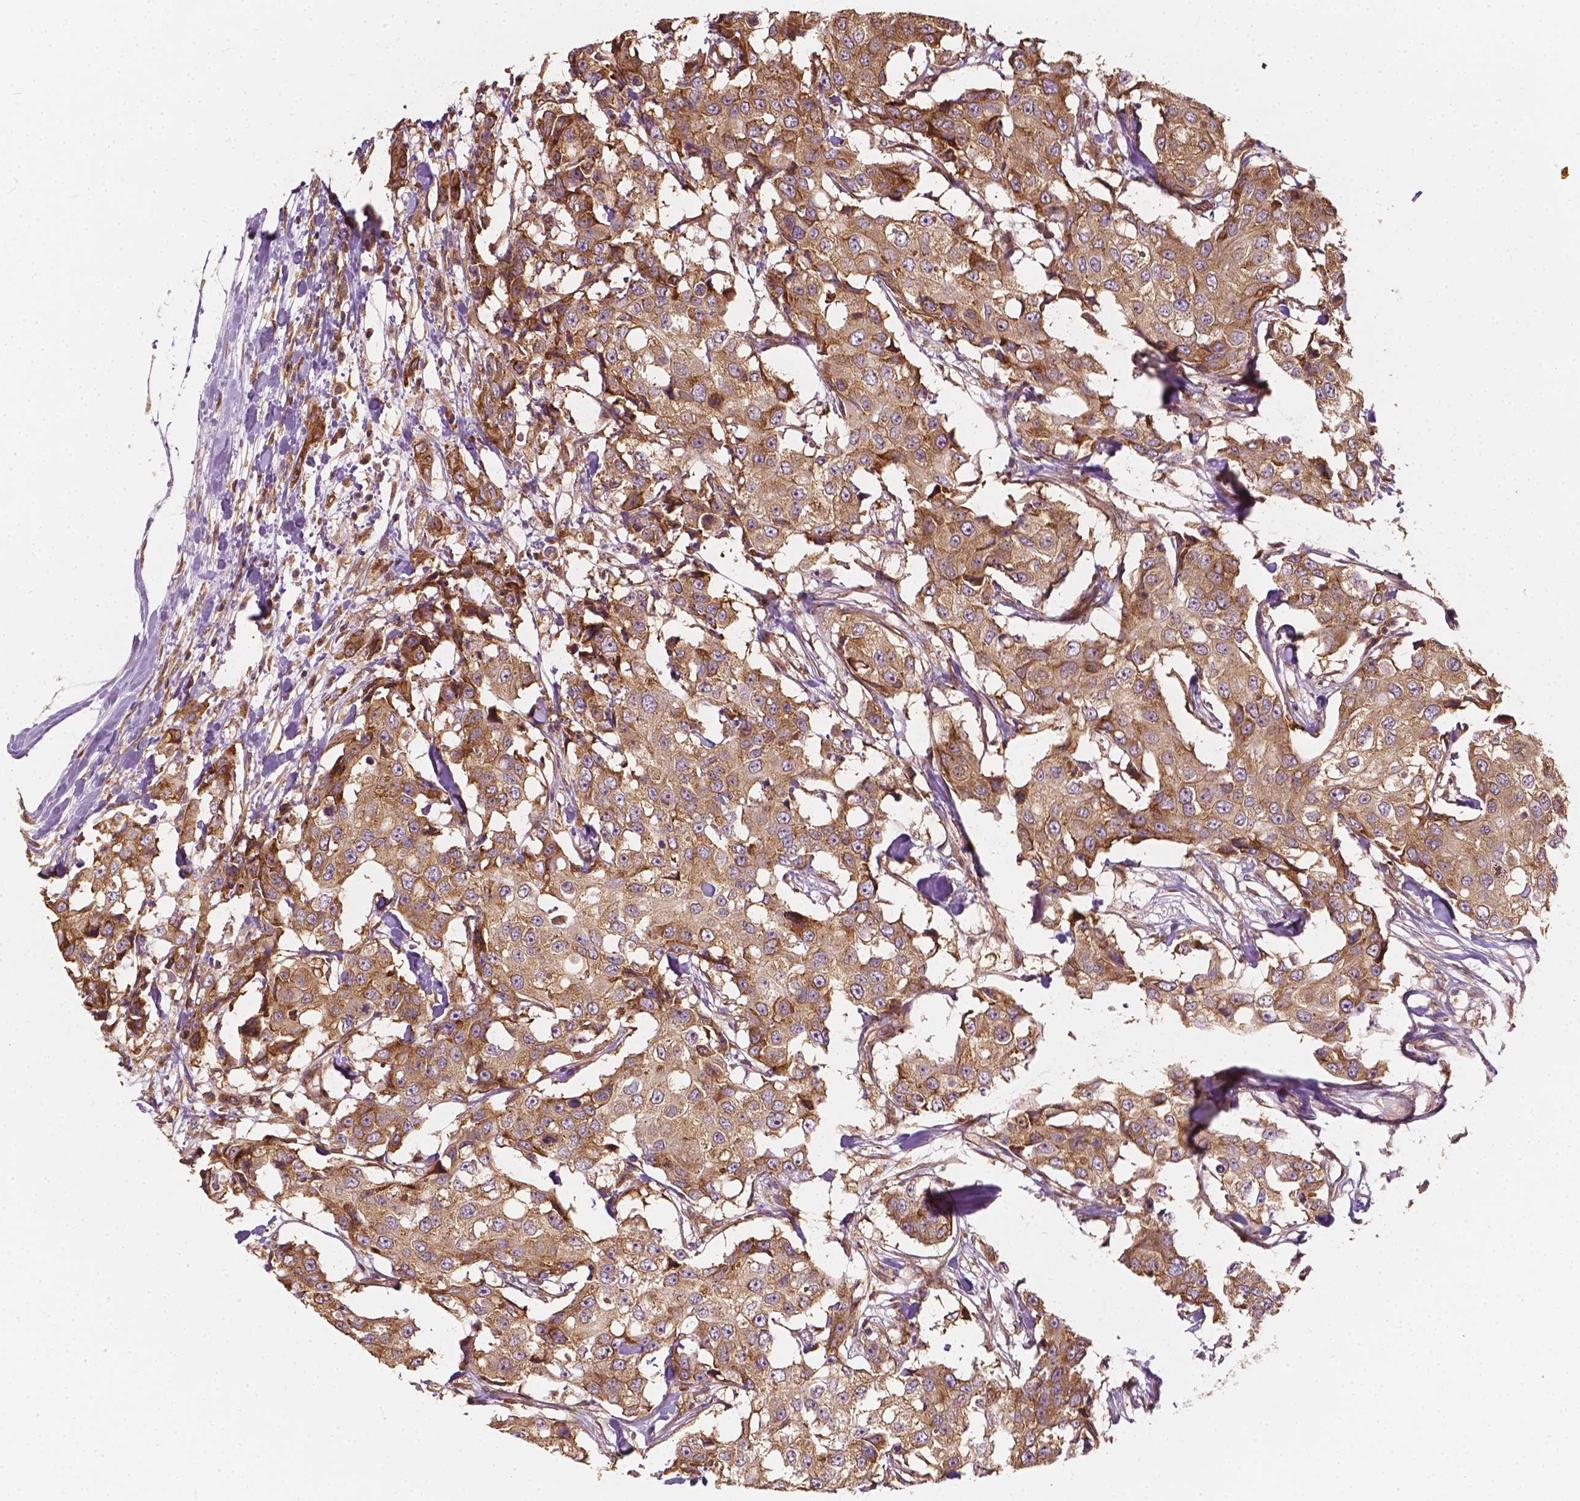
{"staining": {"intensity": "moderate", "quantity": ">75%", "location": "cytoplasmic/membranous"}, "tissue": "breast cancer", "cell_type": "Tumor cells", "image_type": "cancer", "snomed": [{"axis": "morphology", "description": "Duct carcinoma"}, {"axis": "topography", "description": "Breast"}], "caption": "Infiltrating ductal carcinoma (breast) stained with DAB immunohistochemistry displays medium levels of moderate cytoplasmic/membranous expression in approximately >75% of tumor cells.", "gene": "G3BP1", "patient": {"sex": "female", "age": 27}}